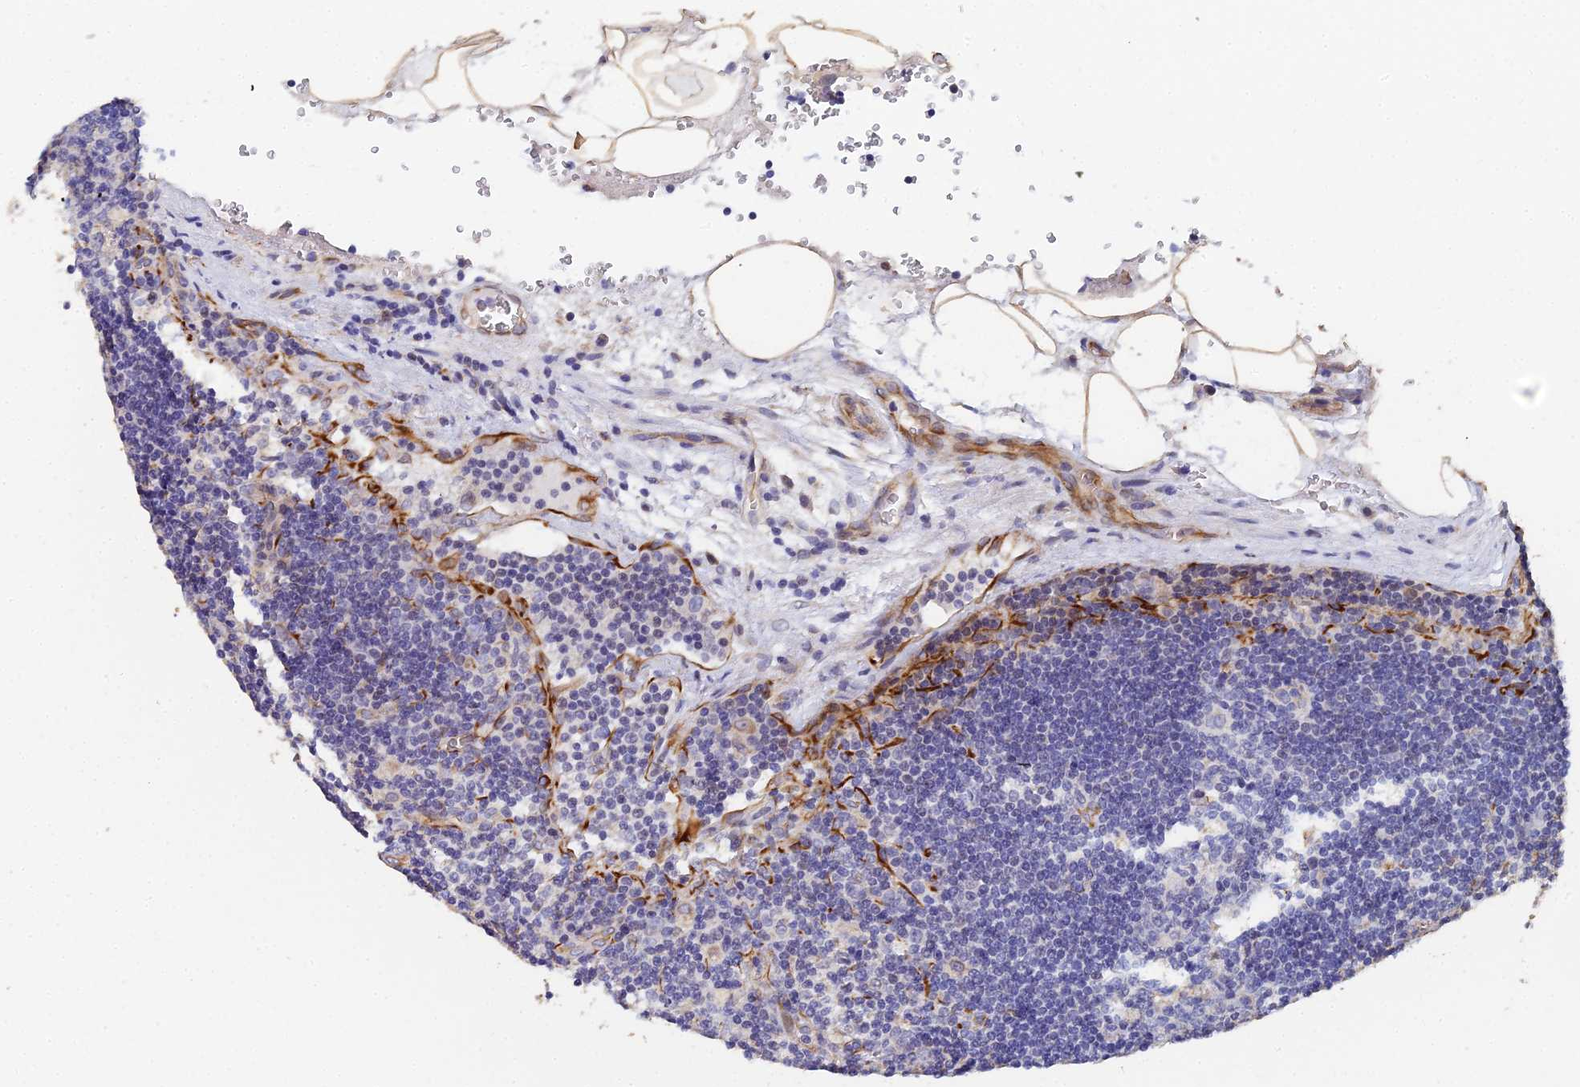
{"staining": {"intensity": "negative", "quantity": "none", "location": "none"}, "tissue": "lymph node", "cell_type": "Non-germinal center cells", "image_type": "normal", "snomed": [{"axis": "morphology", "description": "Normal tissue, NOS"}, {"axis": "topography", "description": "Lymph node"}], "caption": "Immunohistochemical staining of benign lymph node displays no significant expression in non-germinal center cells. (DAB (3,3'-diaminobenzidine) immunohistochemistry (IHC) visualized using brightfield microscopy, high magnification).", "gene": "ENSG00000268674", "patient": {"sex": "male", "age": 58}}